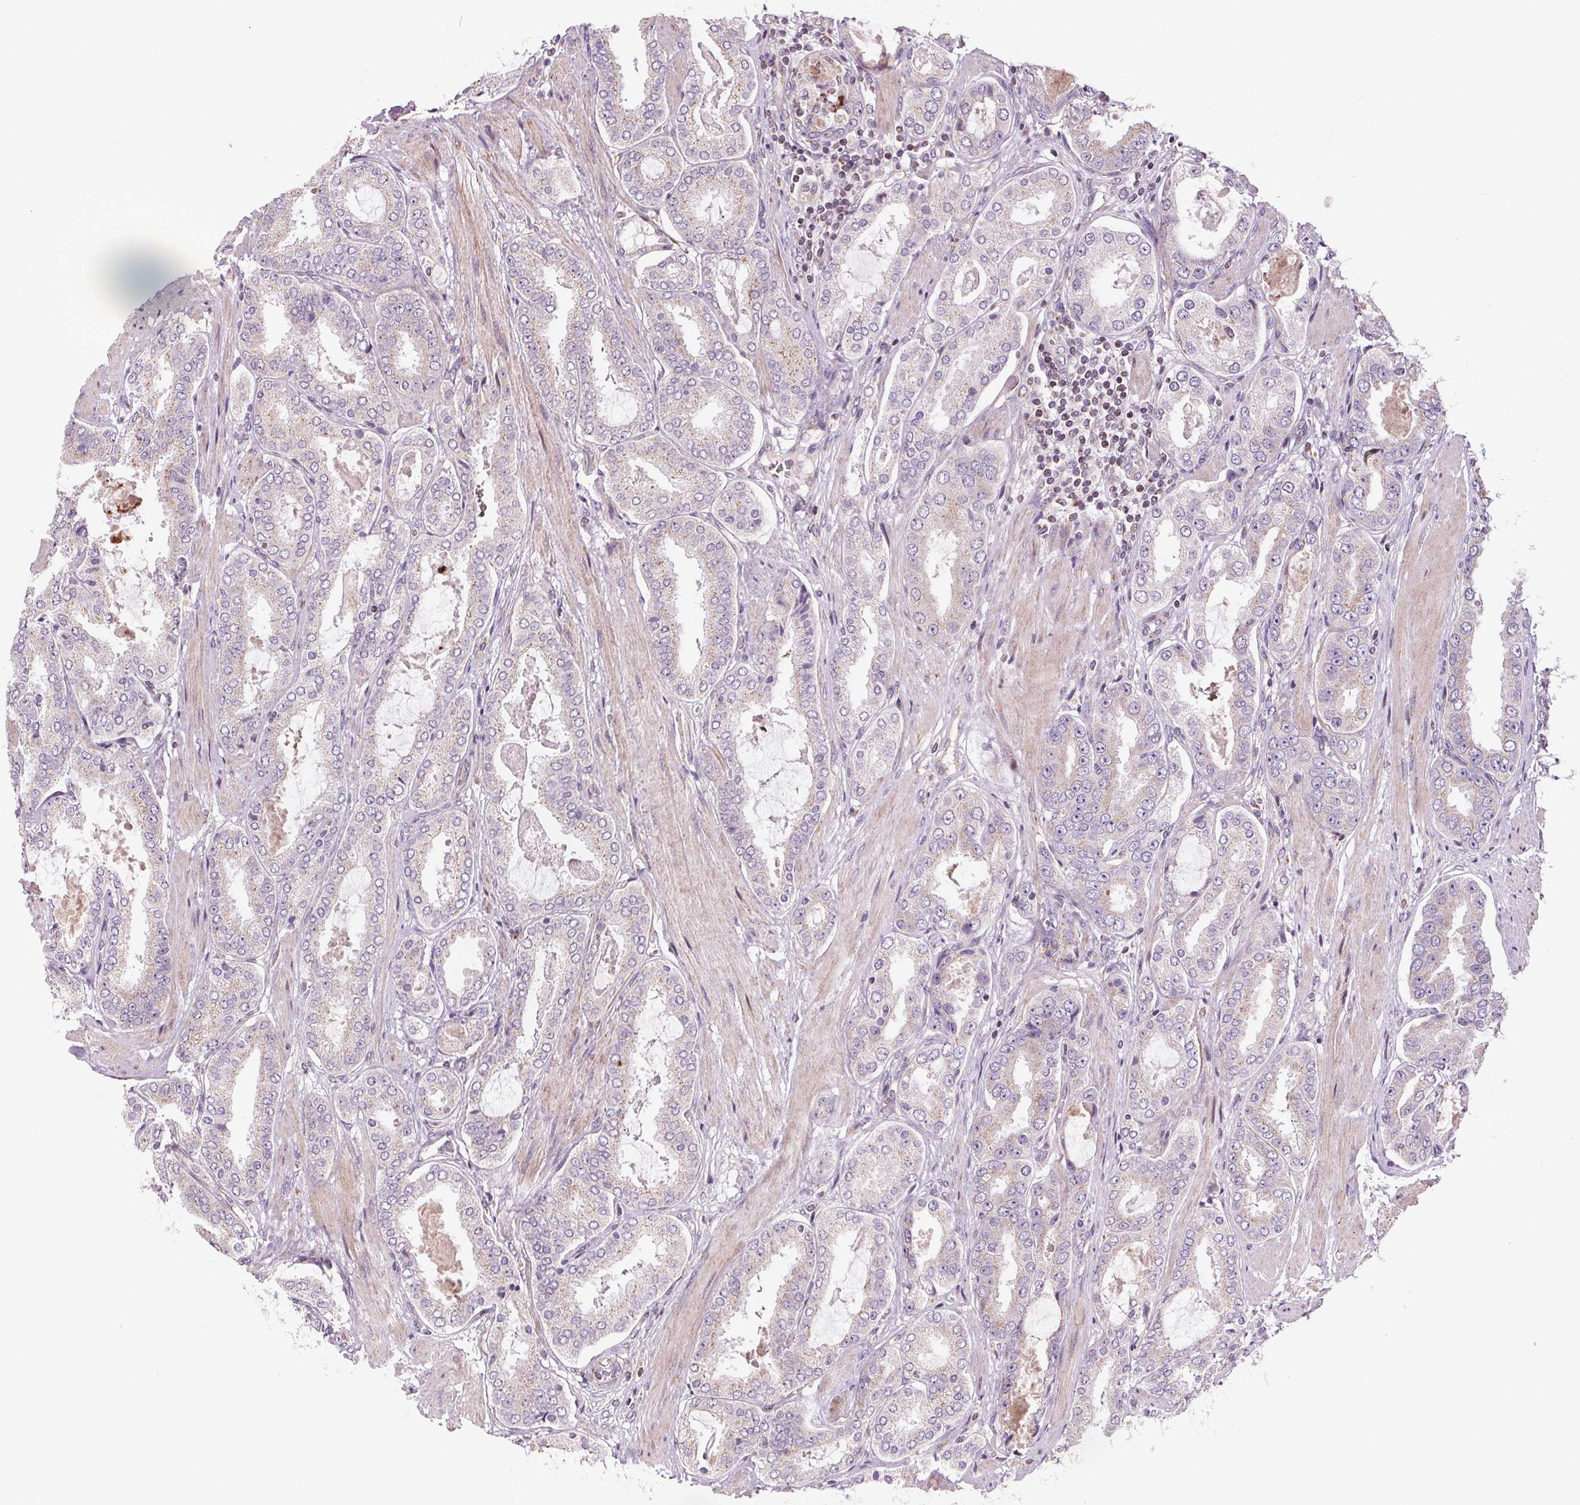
{"staining": {"intensity": "weak", "quantity": "<25%", "location": "cytoplasmic/membranous"}, "tissue": "prostate cancer", "cell_type": "Tumor cells", "image_type": "cancer", "snomed": [{"axis": "morphology", "description": "Adenocarcinoma, High grade"}, {"axis": "topography", "description": "Prostate"}], "caption": "Immunohistochemical staining of human prostate cancer exhibits no significant staining in tumor cells.", "gene": "SUCLA2", "patient": {"sex": "male", "age": 63}}